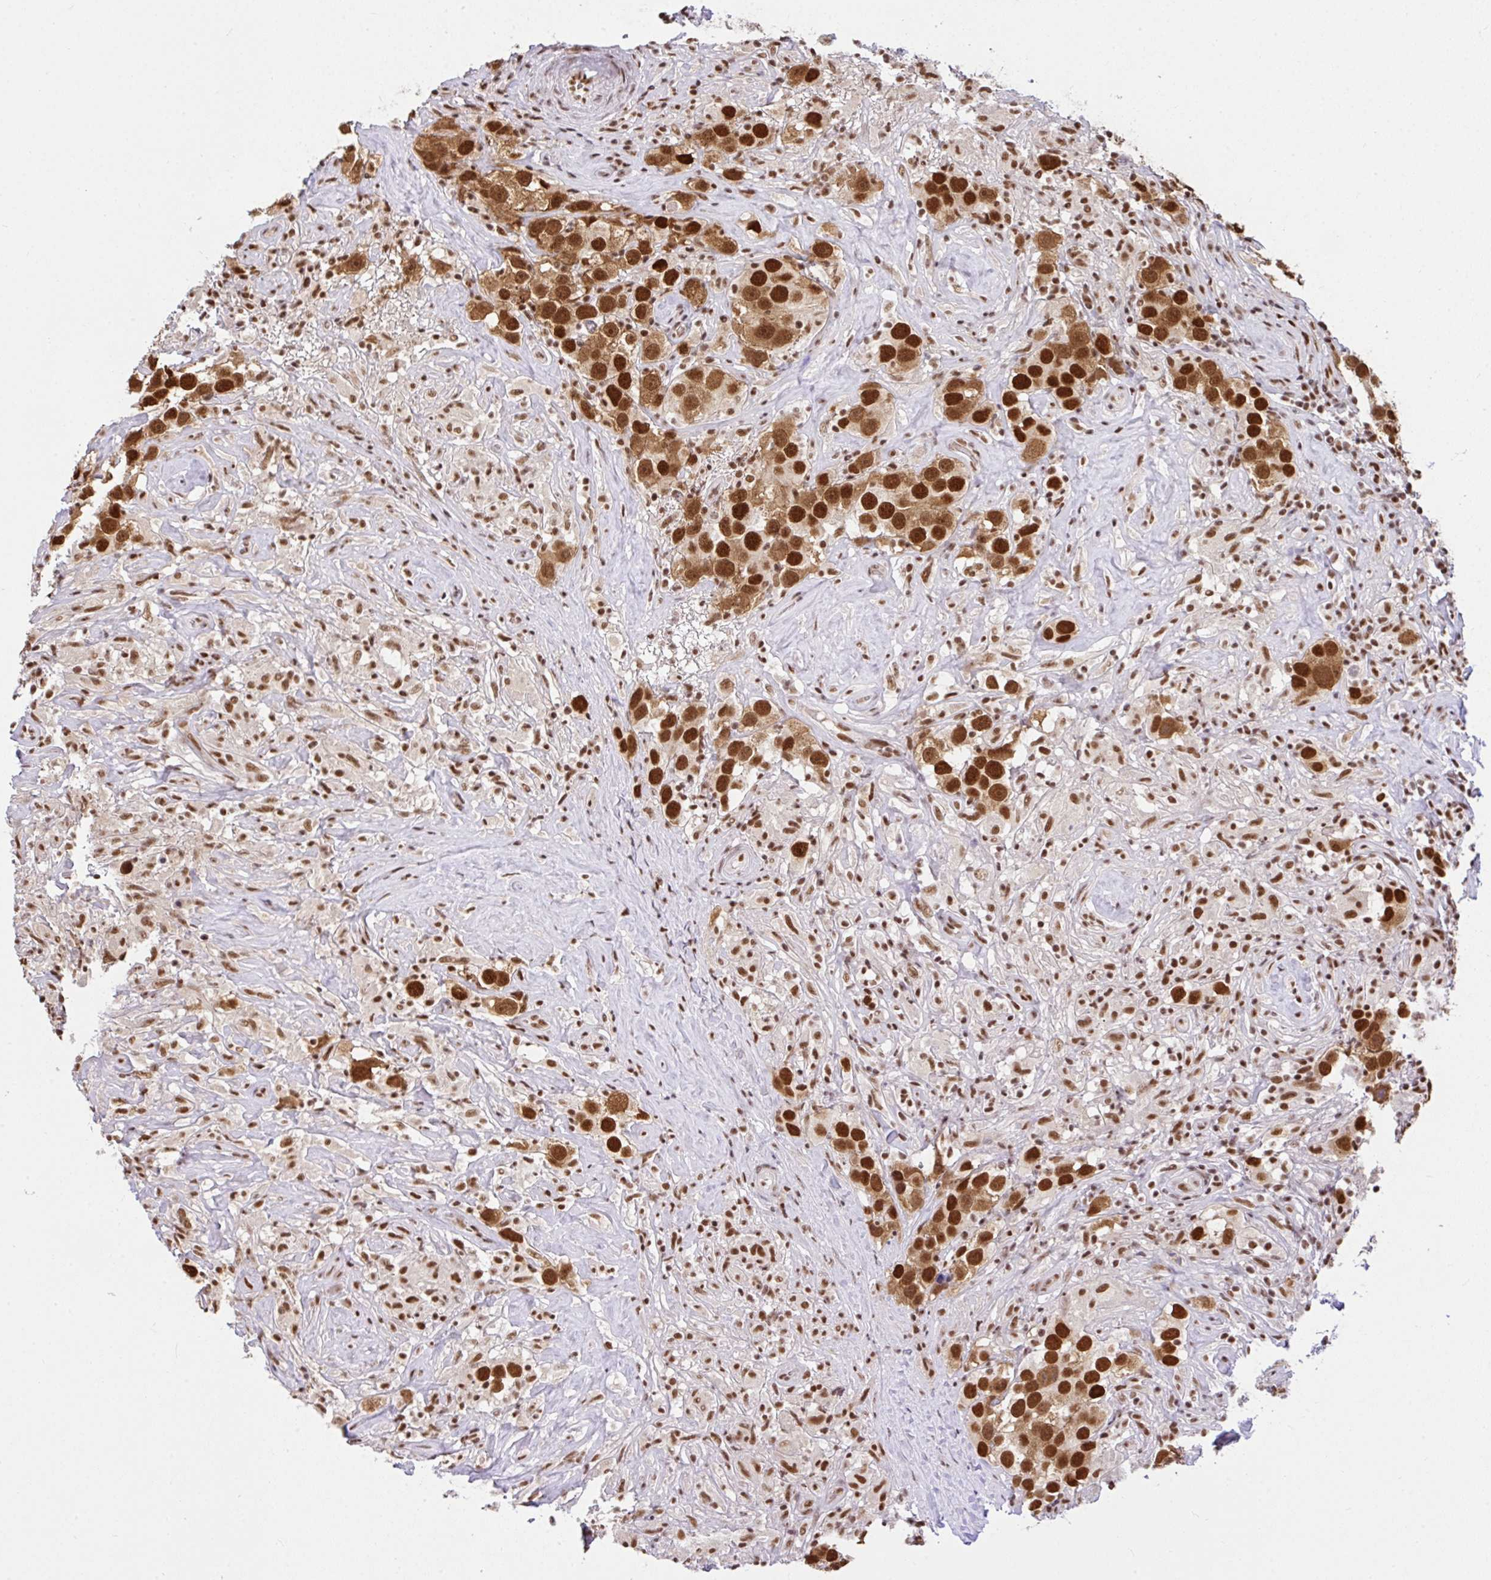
{"staining": {"intensity": "strong", "quantity": ">75%", "location": "nuclear"}, "tissue": "testis cancer", "cell_type": "Tumor cells", "image_type": "cancer", "snomed": [{"axis": "morphology", "description": "Seminoma, NOS"}, {"axis": "topography", "description": "Testis"}], "caption": "High-magnification brightfield microscopy of testis cancer stained with DAB (3,3'-diaminobenzidine) (brown) and counterstained with hematoxylin (blue). tumor cells exhibit strong nuclear expression is identified in approximately>75% of cells.", "gene": "CCDC12", "patient": {"sex": "male", "age": 49}}